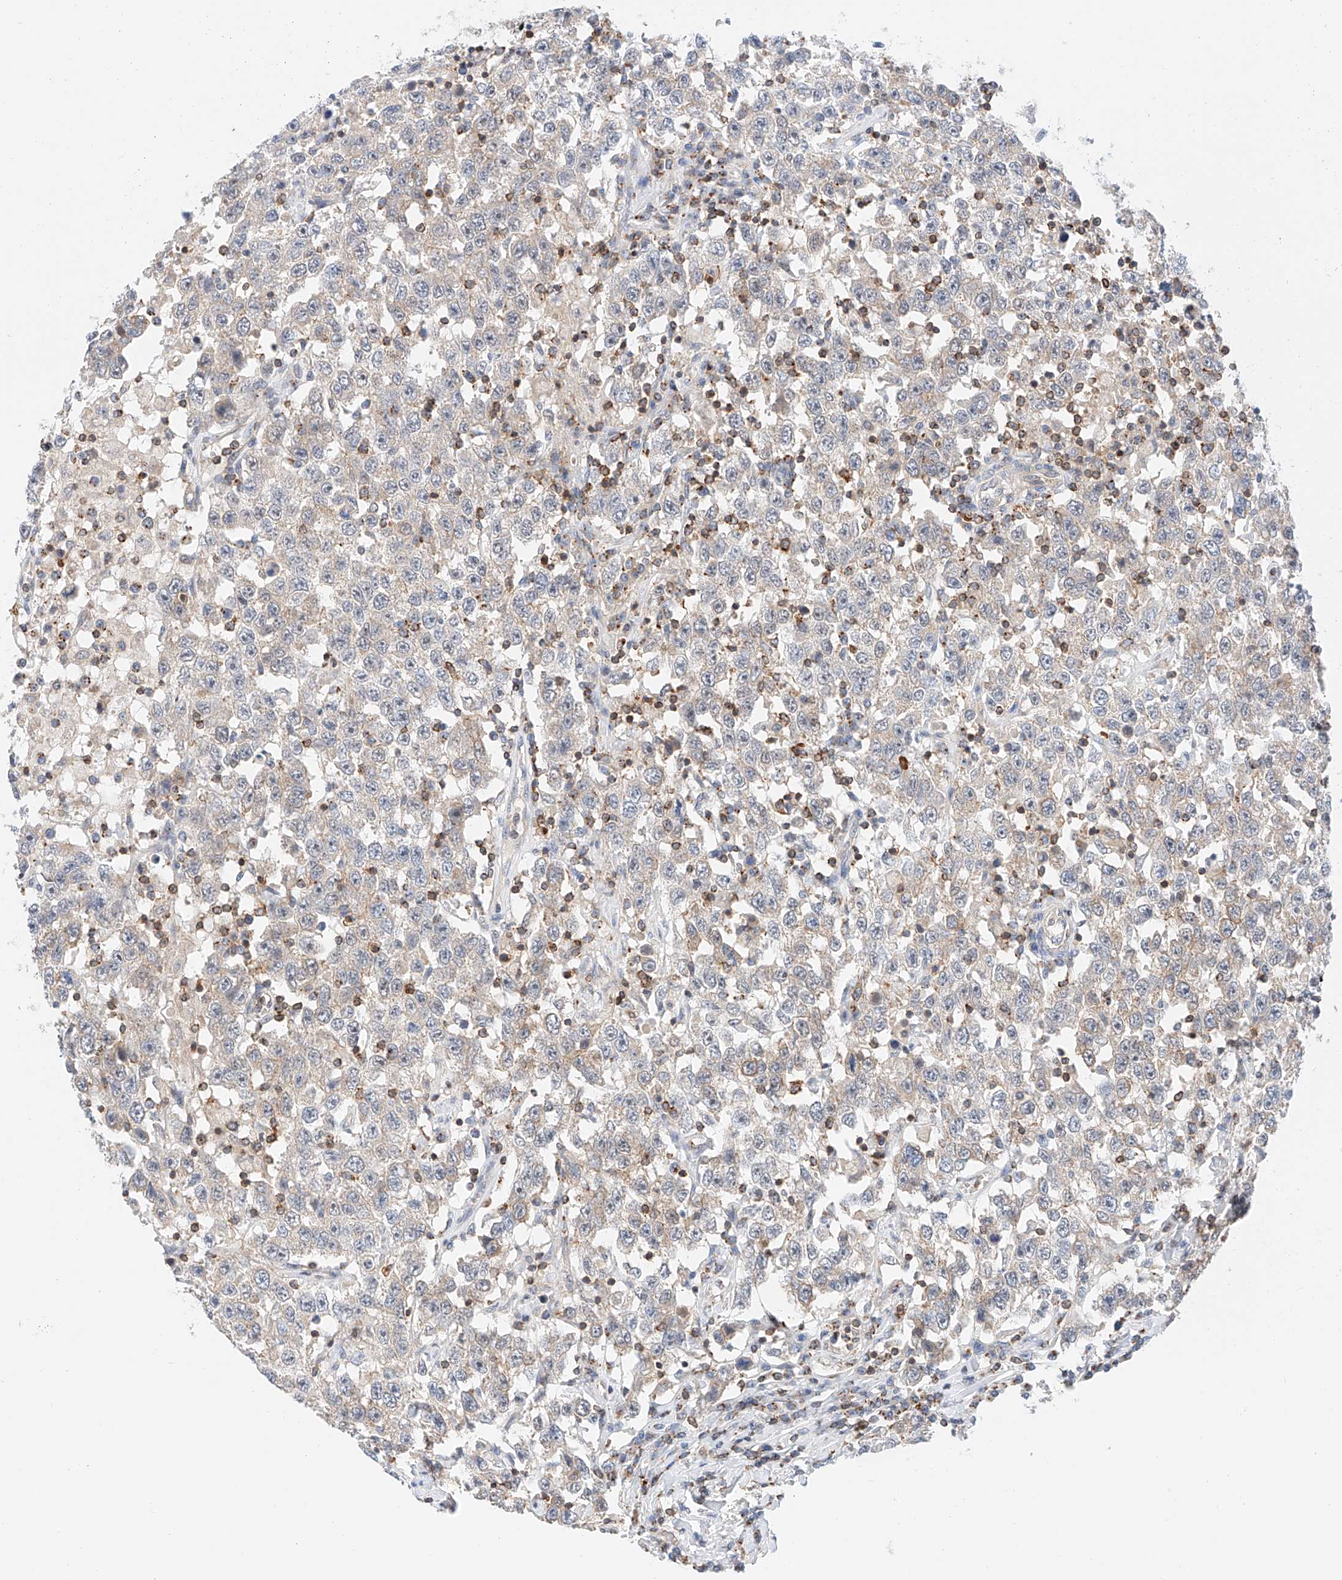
{"staining": {"intensity": "weak", "quantity": "<25%", "location": "cytoplasmic/membranous"}, "tissue": "testis cancer", "cell_type": "Tumor cells", "image_type": "cancer", "snomed": [{"axis": "morphology", "description": "Seminoma, NOS"}, {"axis": "topography", "description": "Testis"}], "caption": "Histopathology image shows no protein staining in tumor cells of testis seminoma tissue. Brightfield microscopy of immunohistochemistry (IHC) stained with DAB (brown) and hematoxylin (blue), captured at high magnification.", "gene": "MFN2", "patient": {"sex": "male", "age": 41}}